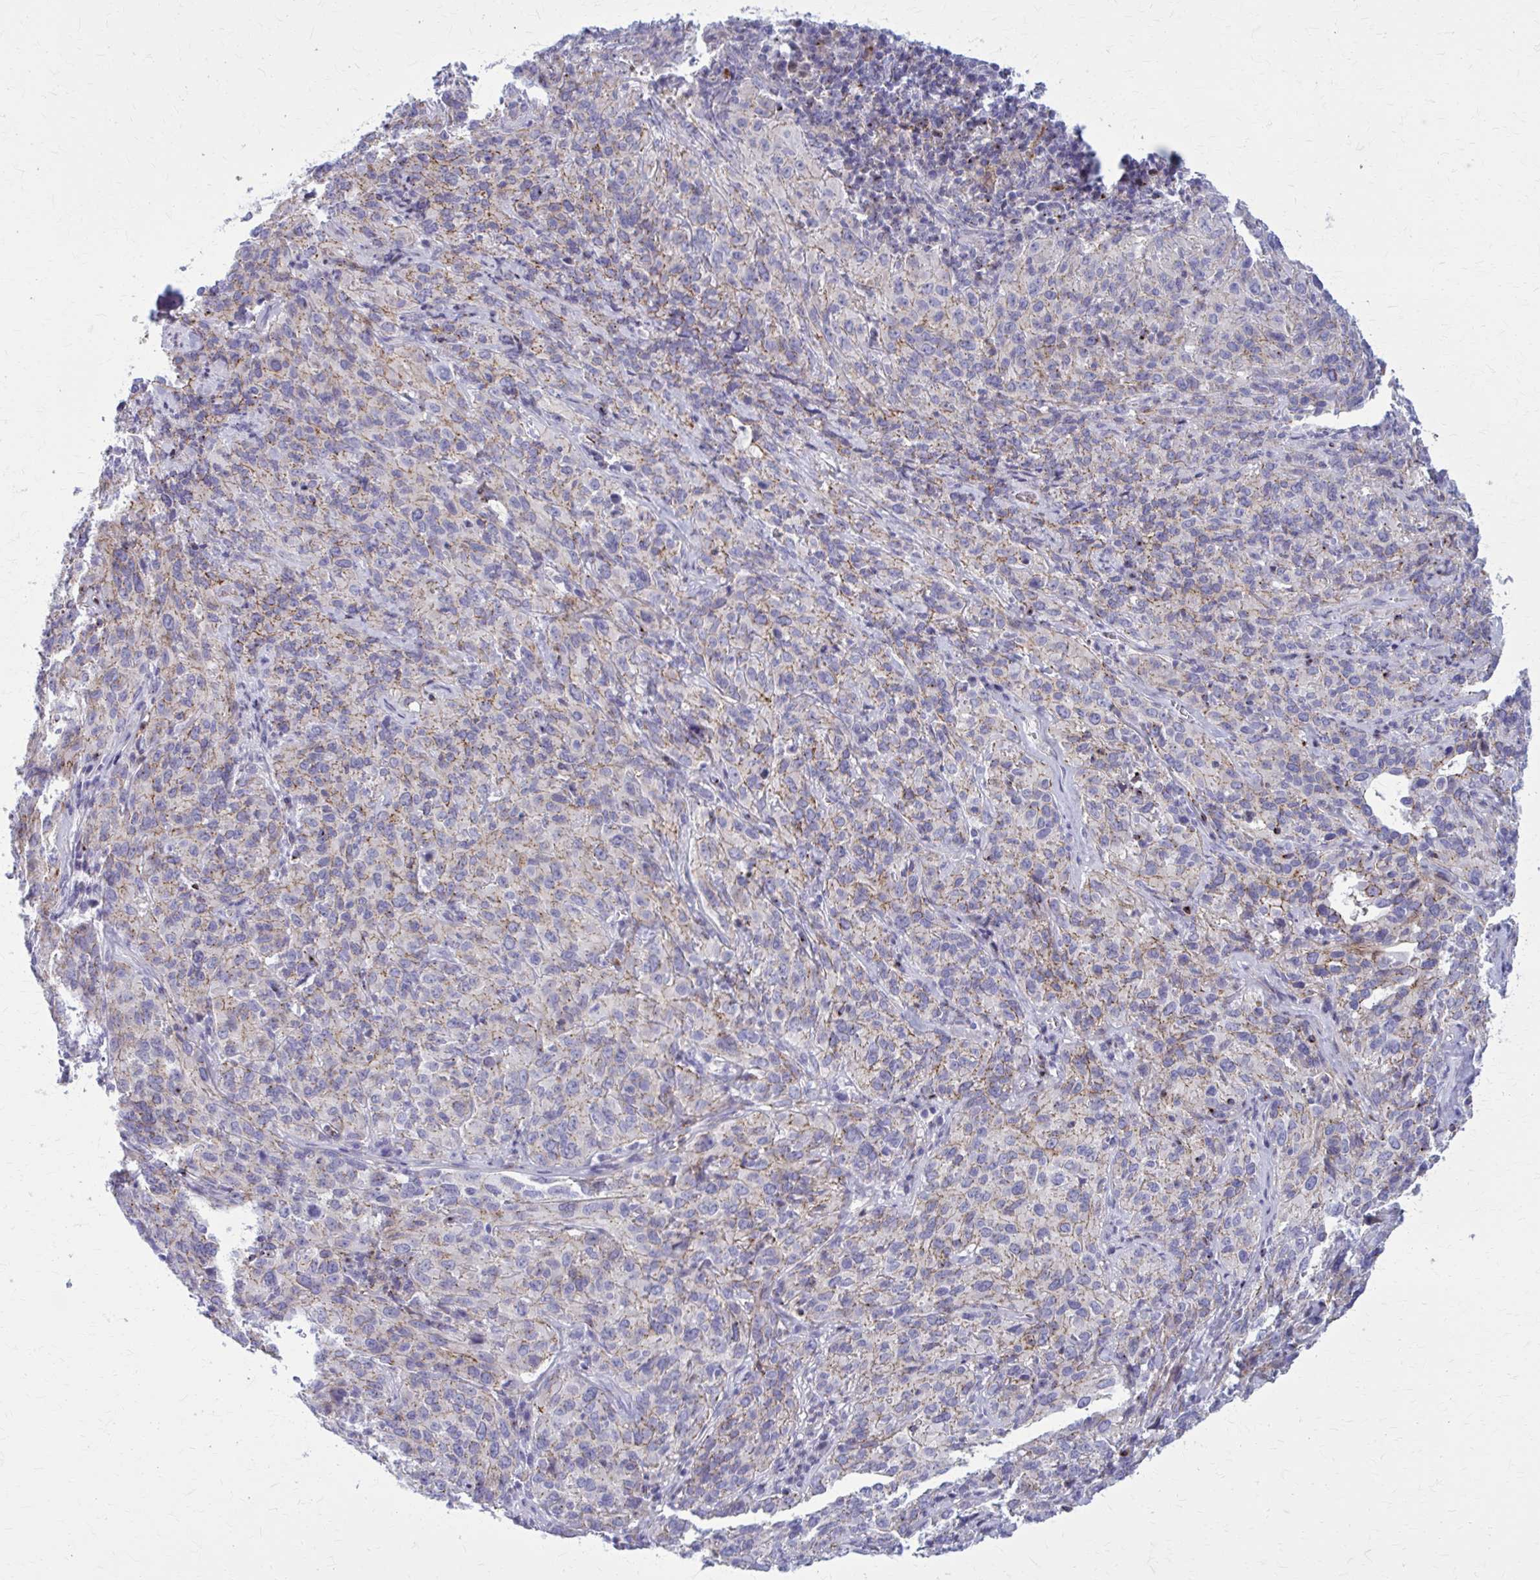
{"staining": {"intensity": "weak", "quantity": "25%-75%", "location": "cytoplasmic/membranous"}, "tissue": "cervical cancer", "cell_type": "Tumor cells", "image_type": "cancer", "snomed": [{"axis": "morphology", "description": "Squamous cell carcinoma, NOS"}, {"axis": "topography", "description": "Cervix"}], "caption": "Brown immunohistochemical staining in human cervical cancer exhibits weak cytoplasmic/membranous staining in approximately 25%-75% of tumor cells. The staining is performed using DAB brown chromogen to label protein expression. The nuclei are counter-stained blue using hematoxylin.", "gene": "PEDS1", "patient": {"sex": "female", "age": 51}}